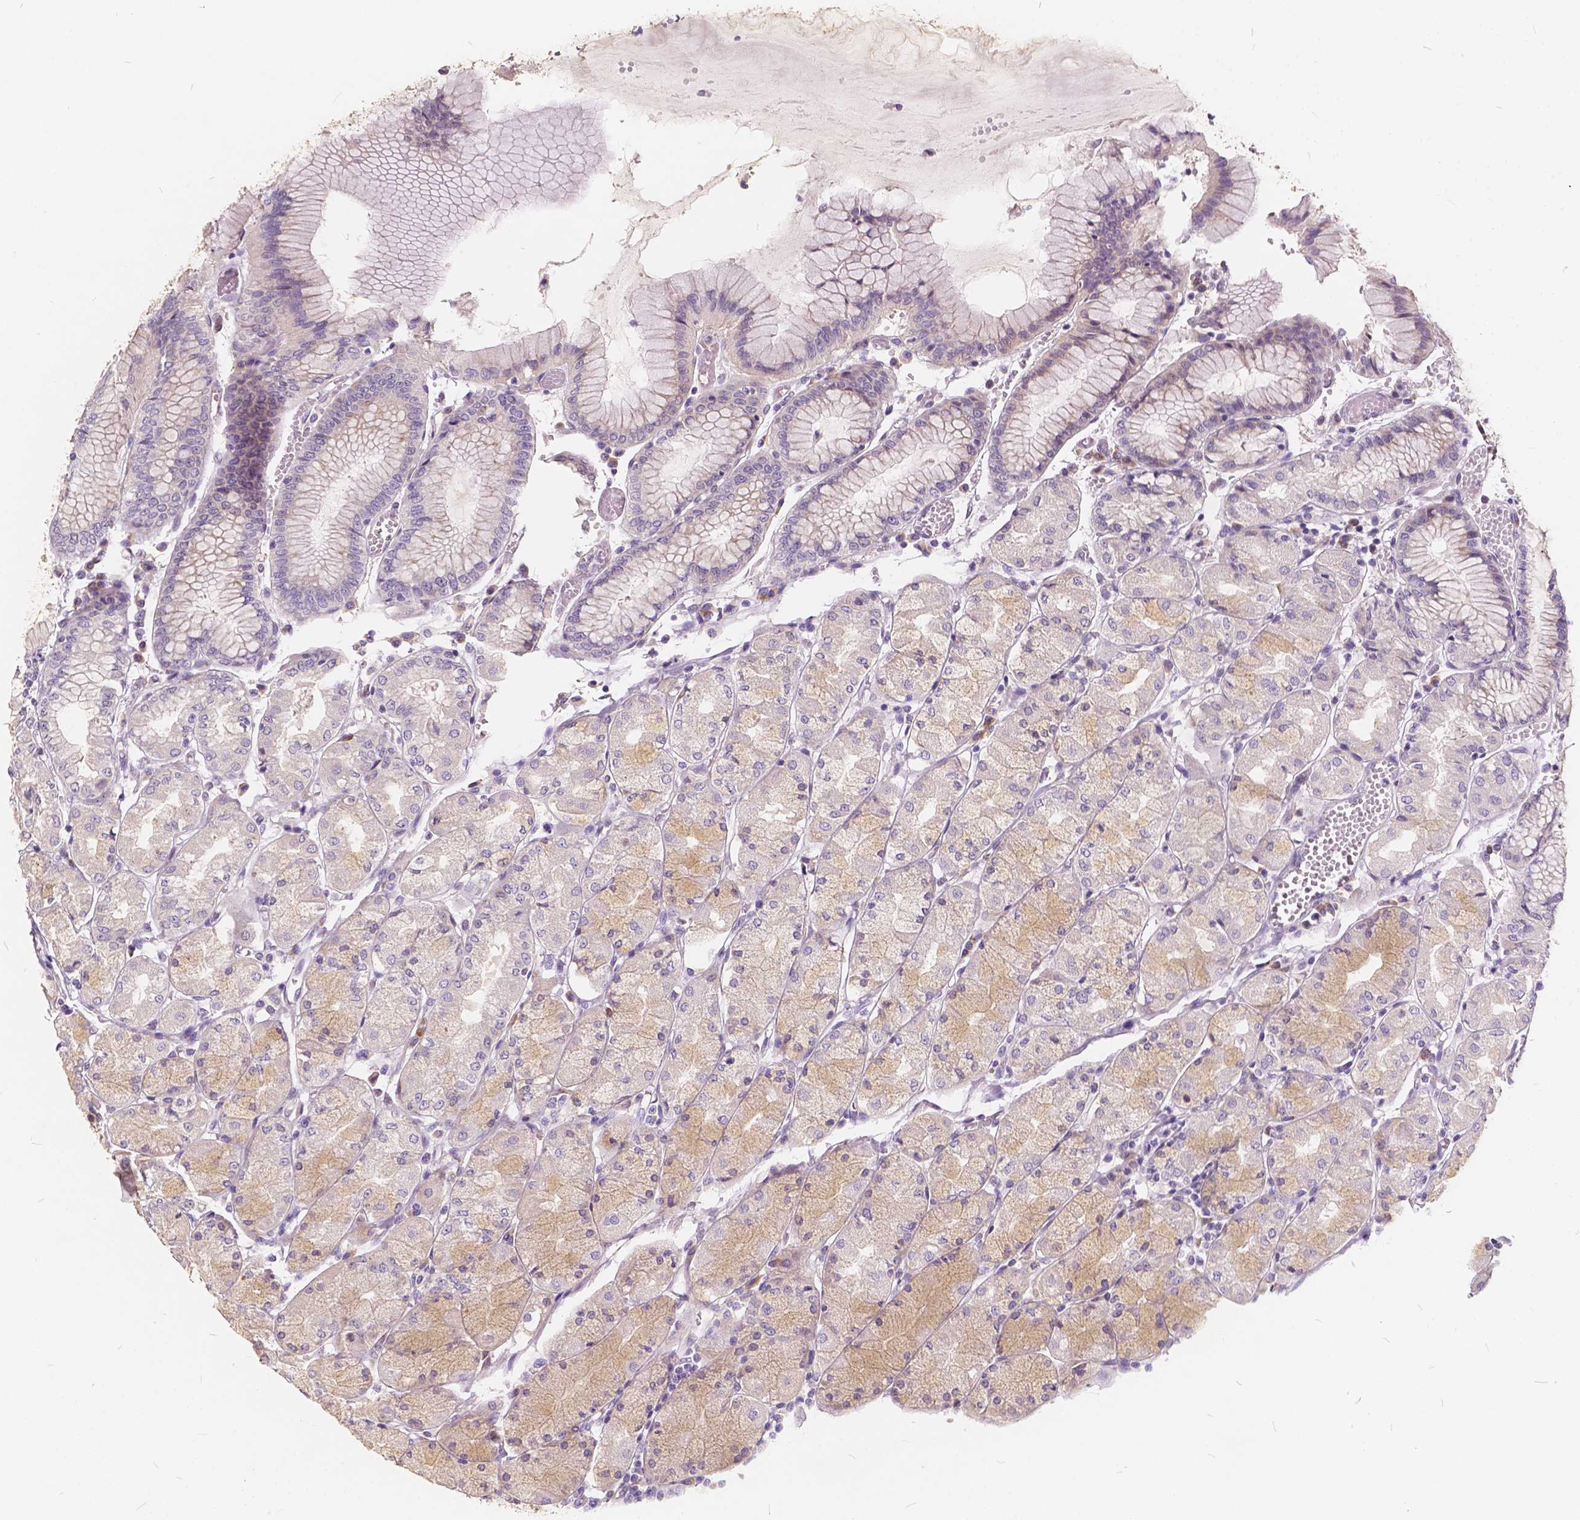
{"staining": {"intensity": "weak", "quantity": "<25%", "location": "cytoplasmic/membranous"}, "tissue": "stomach", "cell_type": "Glandular cells", "image_type": "normal", "snomed": [{"axis": "morphology", "description": "Normal tissue, NOS"}, {"axis": "topography", "description": "Stomach, upper"}], "caption": "Human stomach stained for a protein using immunohistochemistry reveals no positivity in glandular cells.", "gene": "SLC7A8", "patient": {"sex": "male", "age": 69}}